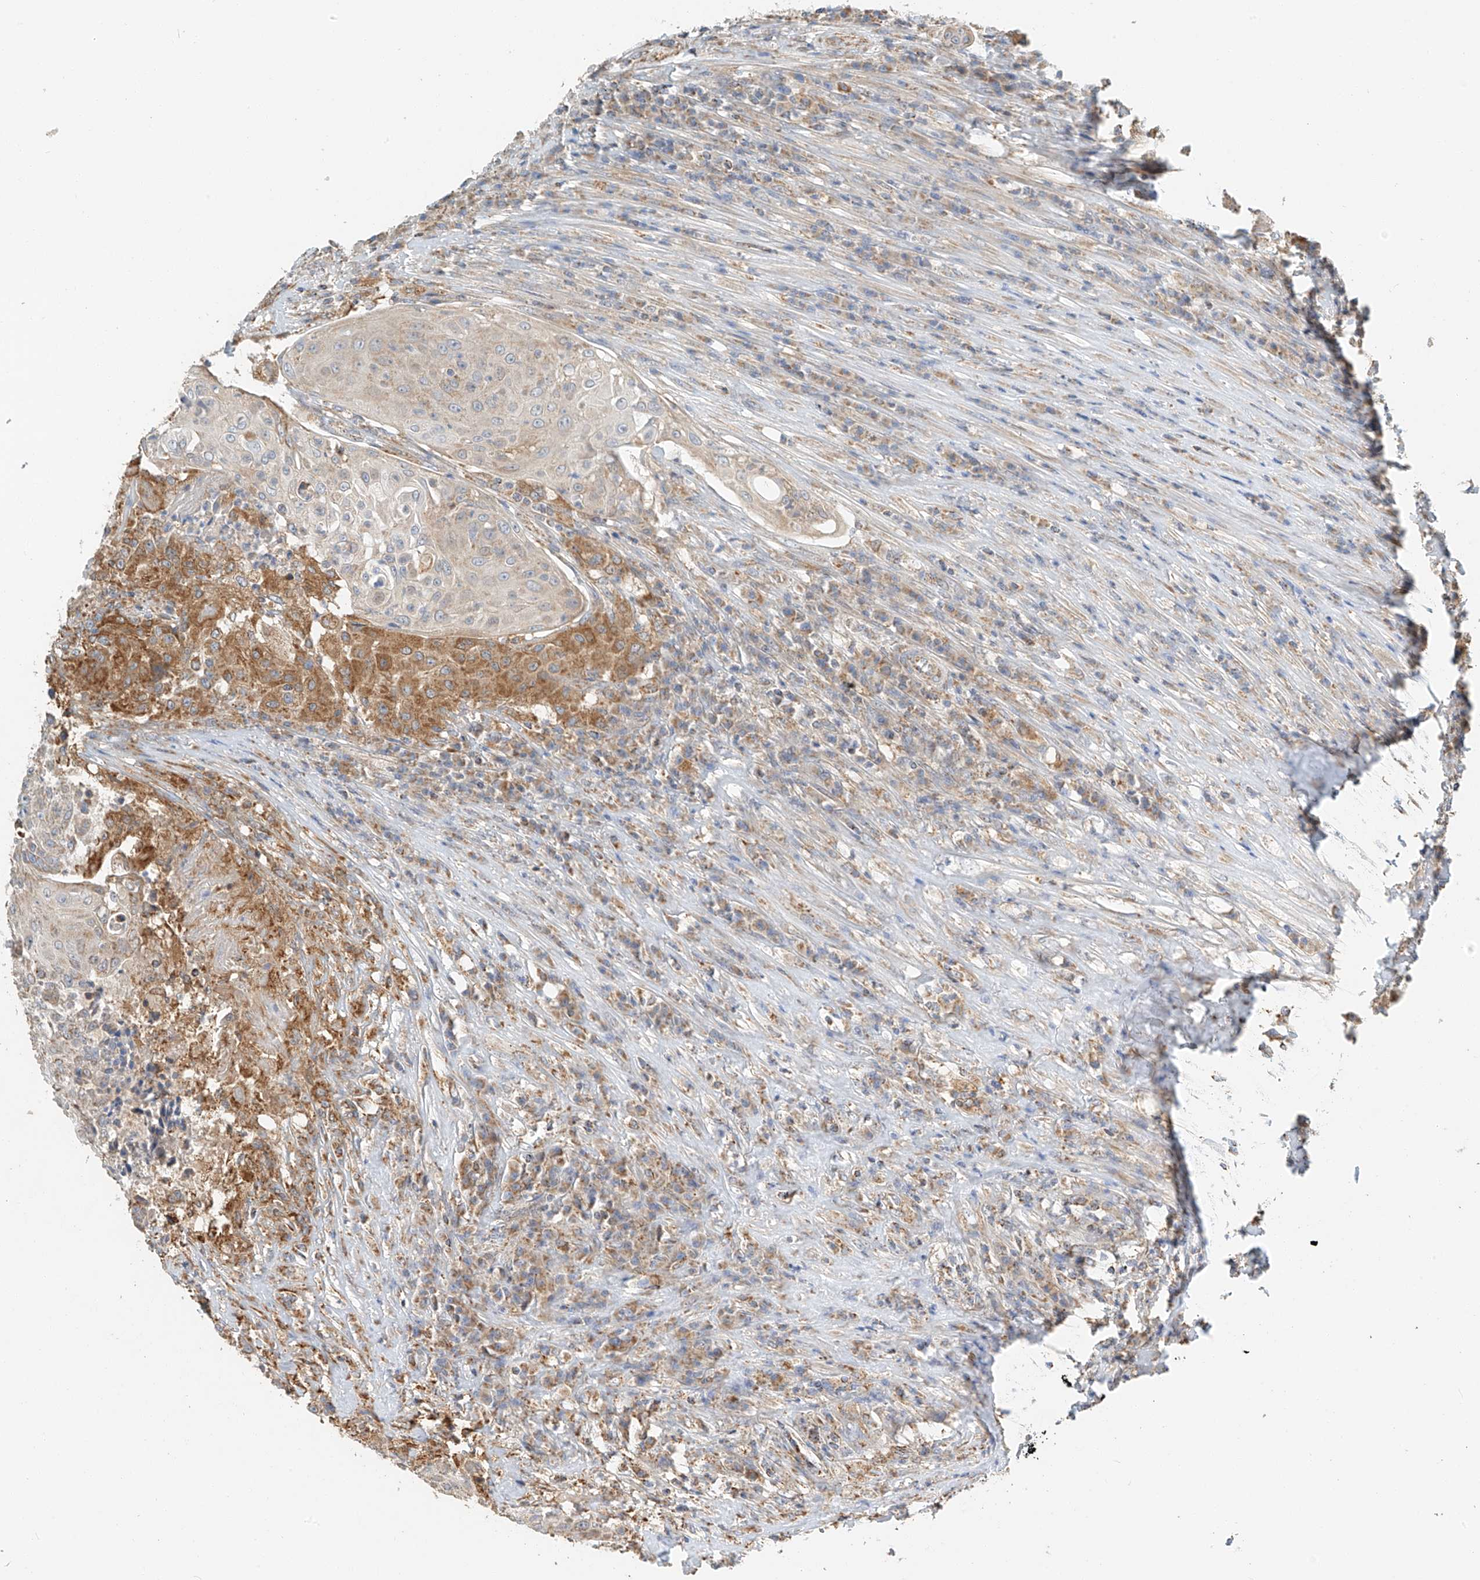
{"staining": {"intensity": "moderate", "quantity": "<25%", "location": "cytoplasmic/membranous"}, "tissue": "urothelial cancer", "cell_type": "Tumor cells", "image_type": "cancer", "snomed": [{"axis": "morphology", "description": "Urothelial carcinoma, High grade"}, {"axis": "topography", "description": "Urinary bladder"}], "caption": "High-grade urothelial carcinoma stained with immunohistochemistry reveals moderate cytoplasmic/membranous staining in about <25% of tumor cells. (IHC, brightfield microscopy, high magnification).", "gene": "YIPF7", "patient": {"sex": "female", "age": 63}}